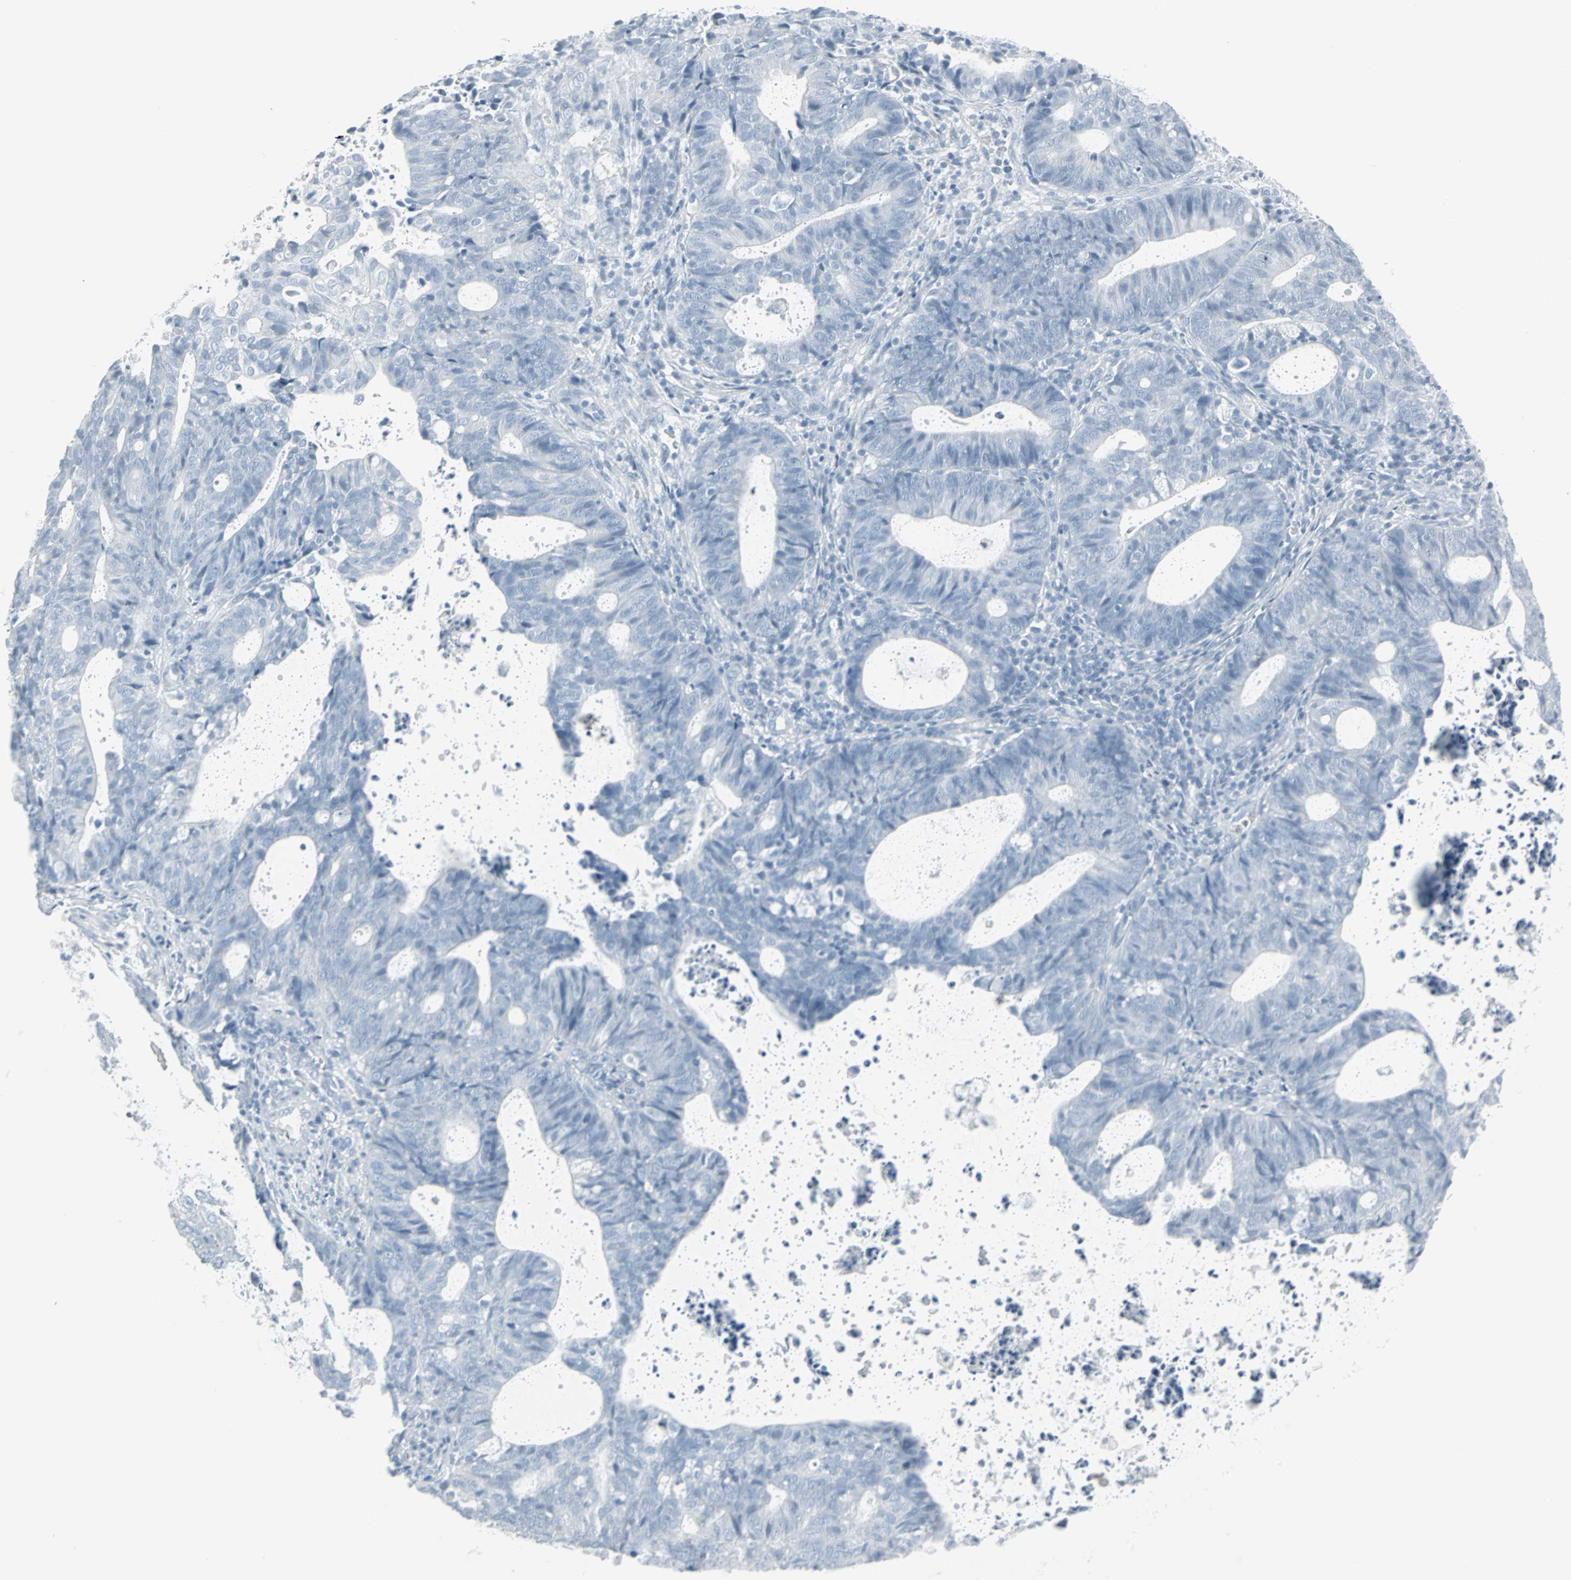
{"staining": {"intensity": "negative", "quantity": "none", "location": "none"}, "tissue": "endometrial cancer", "cell_type": "Tumor cells", "image_type": "cancer", "snomed": [{"axis": "morphology", "description": "Adenocarcinoma, NOS"}, {"axis": "topography", "description": "Uterus"}], "caption": "Tumor cells are negative for brown protein staining in endometrial adenocarcinoma.", "gene": "LANCL3", "patient": {"sex": "female", "age": 83}}